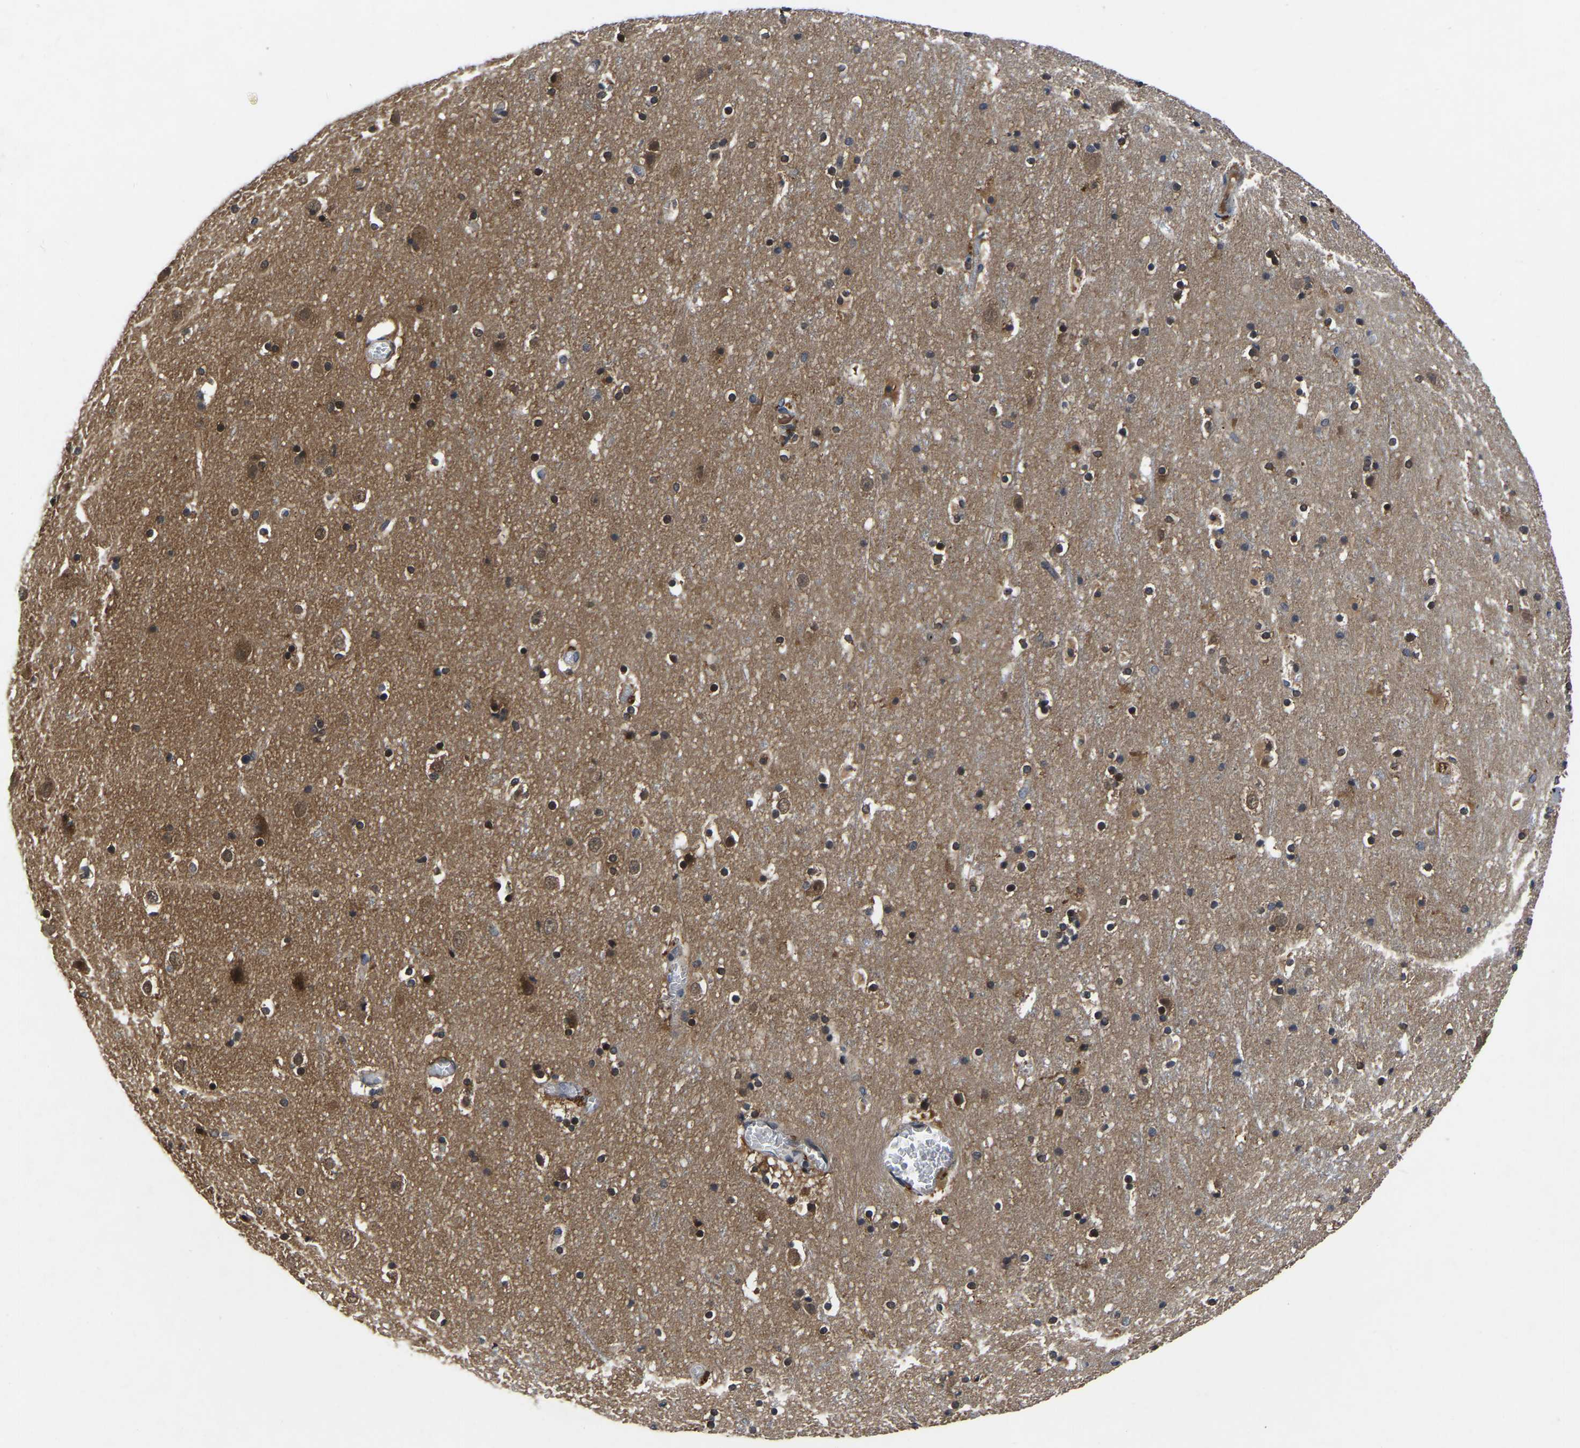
{"staining": {"intensity": "moderate", "quantity": ">75%", "location": "cytoplasmic/membranous"}, "tissue": "cerebral cortex", "cell_type": "Endothelial cells", "image_type": "normal", "snomed": [{"axis": "morphology", "description": "Normal tissue, NOS"}, {"axis": "topography", "description": "Cerebral cortex"}], "caption": "Immunohistochemical staining of benign human cerebral cortex exhibits >75% levels of moderate cytoplasmic/membranous protein positivity in approximately >75% of endothelial cells. The staining was performed using DAB, with brown indicating positive protein expression. Nuclei are stained blue with hematoxylin.", "gene": "FGD5", "patient": {"sex": "male", "age": 45}}